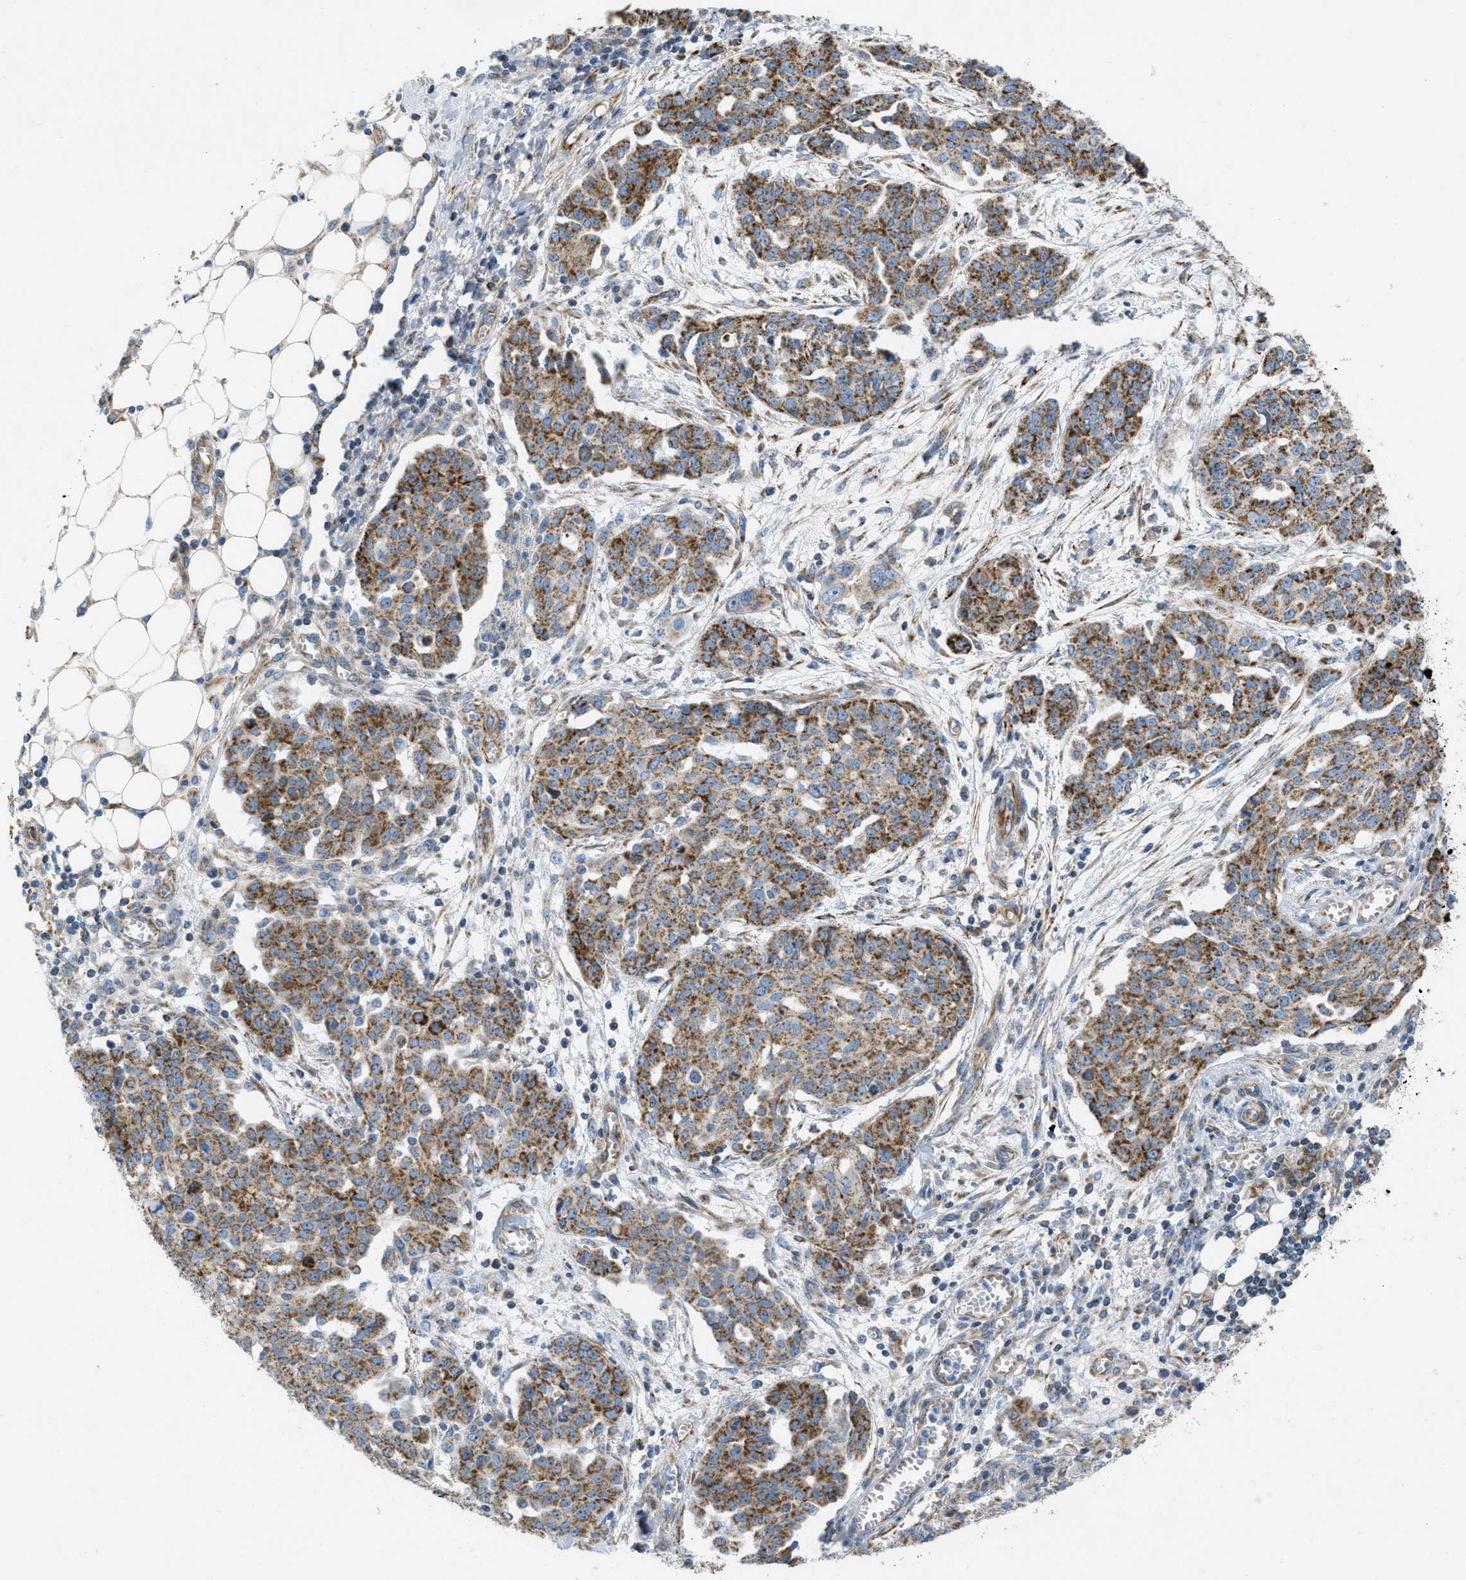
{"staining": {"intensity": "strong", "quantity": "25%-75%", "location": "cytoplasmic/membranous"}, "tissue": "ovarian cancer", "cell_type": "Tumor cells", "image_type": "cancer", "snomed": [{"axis": "morphology", "description": "Cystadenocarcinoma, serous, NOS"}, {"axis": "topography", "description": "Soft tissue"}, {"axis": "topography", "description": "Ovary"}], "caption": "This is a micrograph of immunohistochemistry (IHC) staining of serous cystadenocarcinoma (ovarian), which shows strong staining in the cytoplasmic/membranous of tumor cells.", "gene": "BTN3A1", "patient": {"sex": "female", "age": 57}}